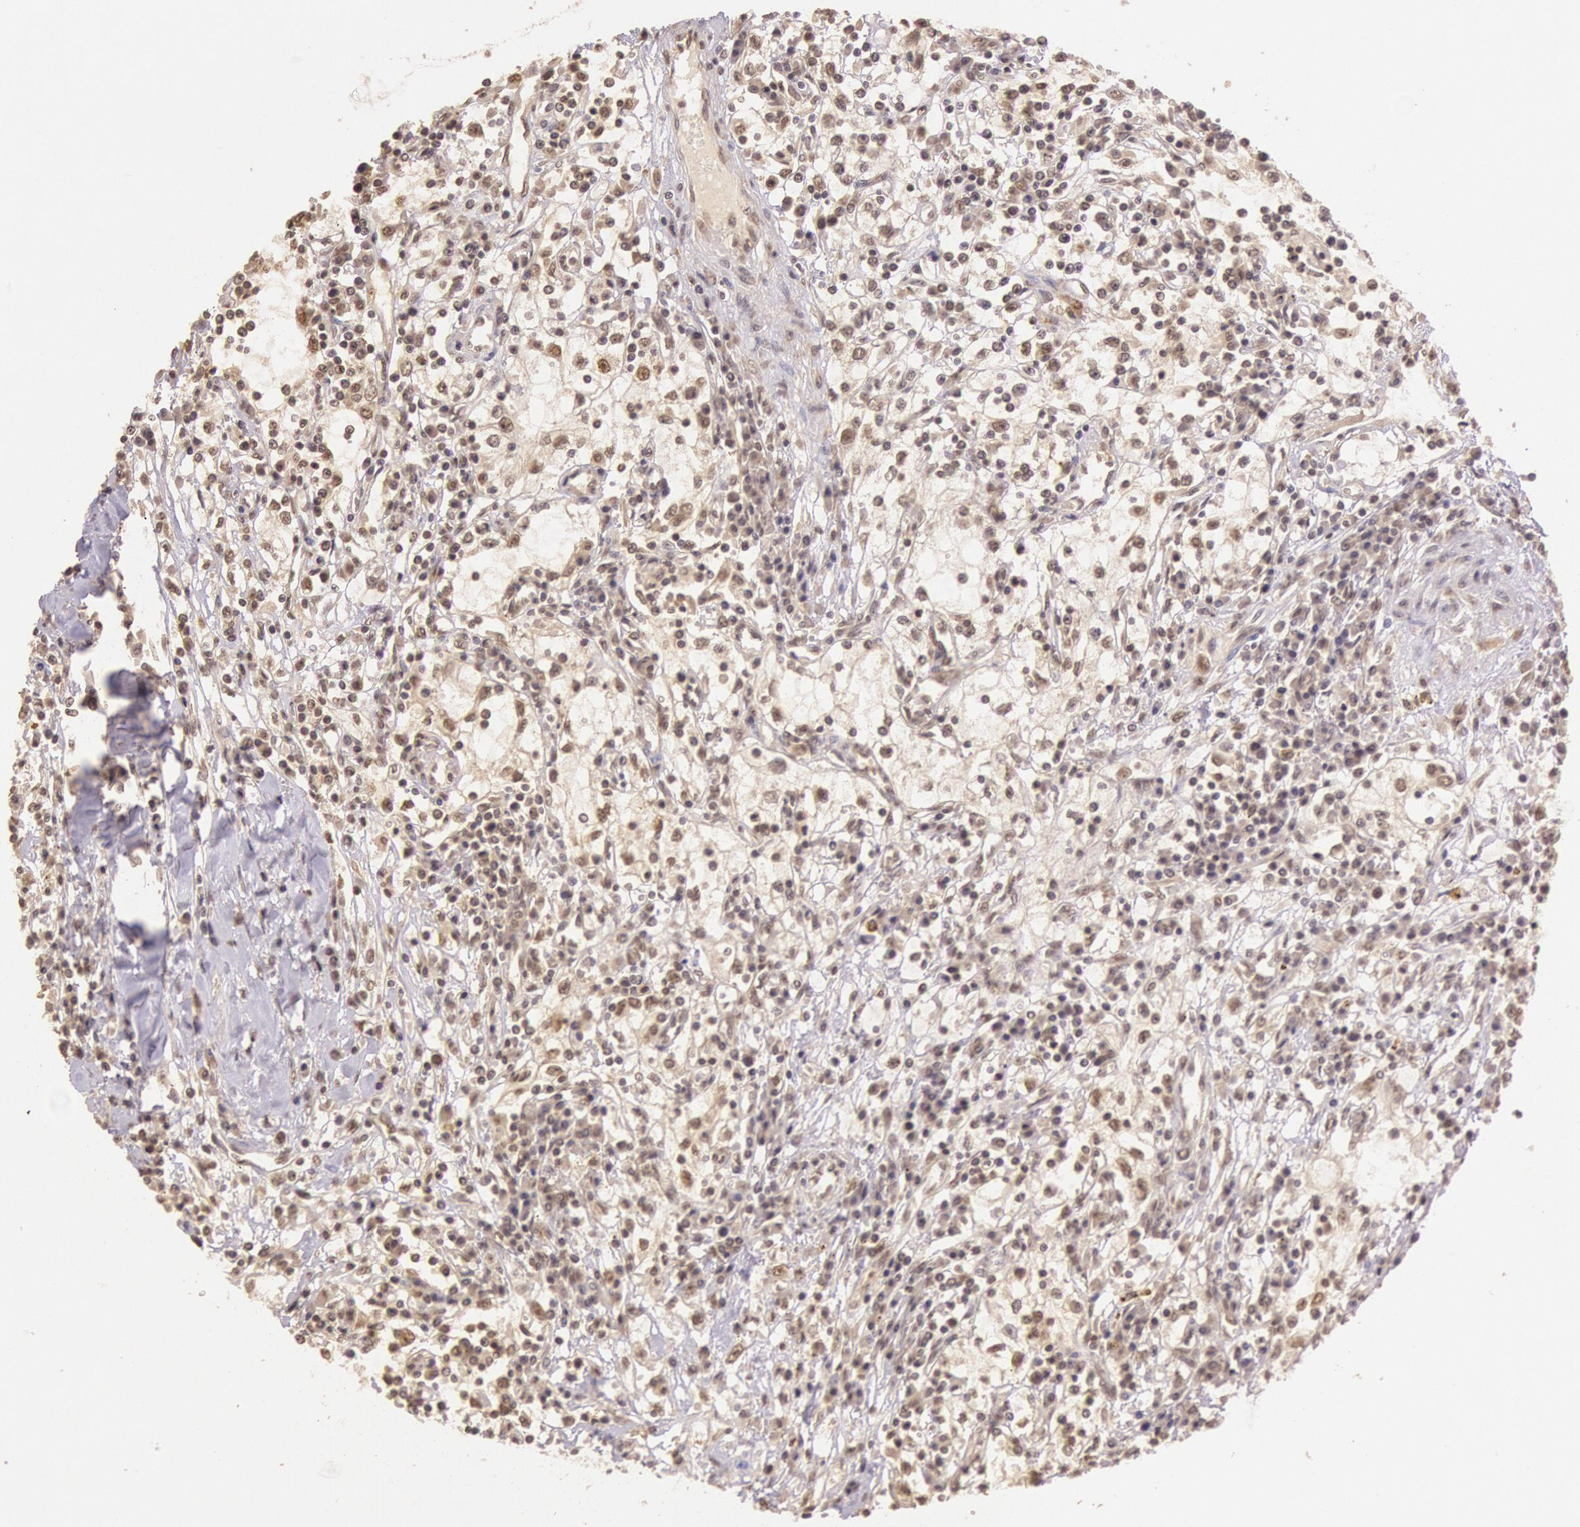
{"staining": {"intensity": "weak", "quantity": "25%-75%", "location": "cytoplasmic/membranous"}, "tissue": "renal cancer", "cell_type": "Tumor cells", "image_type": "cancer", "snomed": [{"axis": "morphology", "description": "Adenocarcinoma, NOS"}, {"axis": "topography", "description": "Kidney"}], "caption": "Tumor cells display weak cytoplasmic/membranous staining in approximately 25%-75% of cells in renal adenocarcinoma.", "gene": "RTL10", "patient": {"sex": "male", "age": 82}}